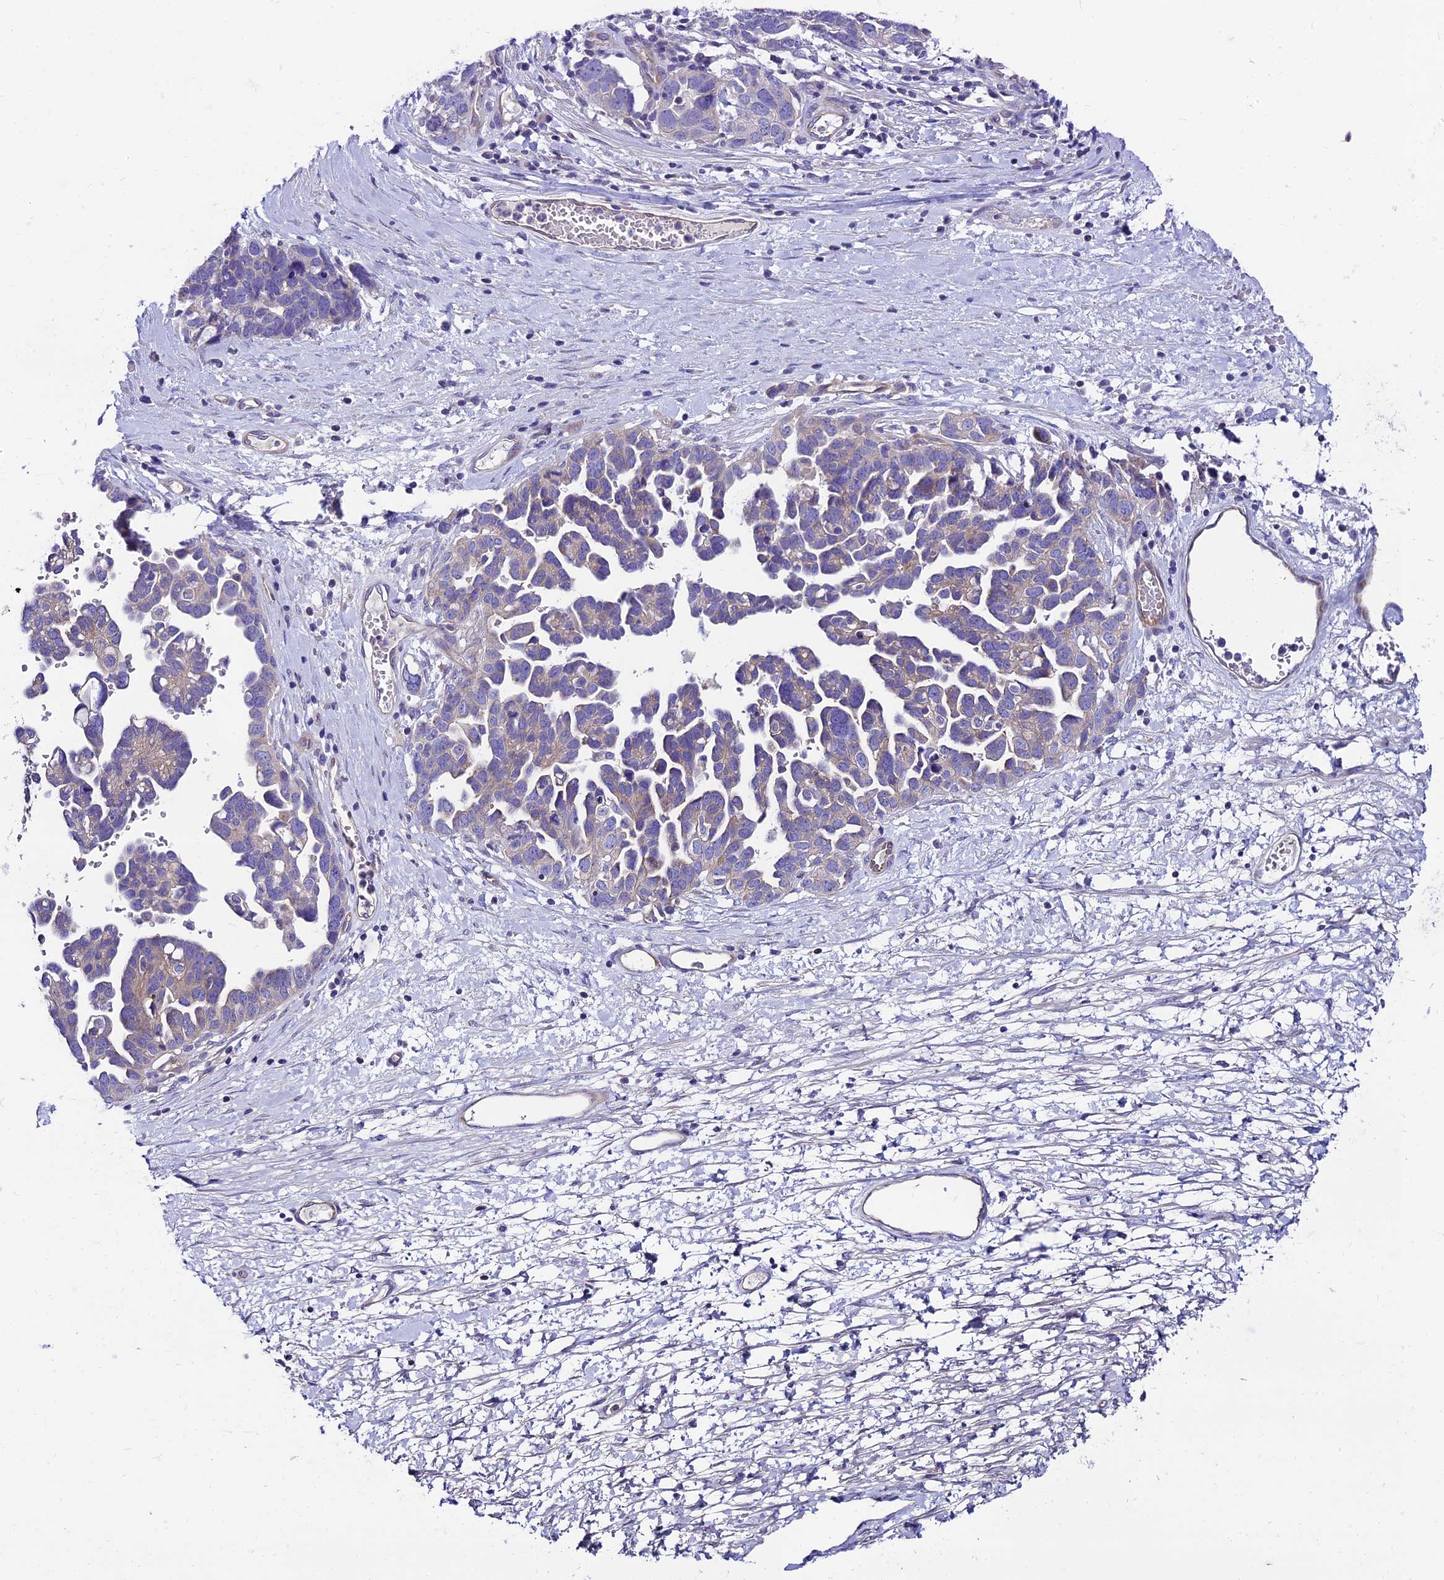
{"staining": {"intensity": "negative", "quantity": "none", "location": "none"}, "tissue": "ovarian cancer", "cell_type": "Tumor cells", "image_type": "cancer", "snomed": [{"axis": "morphology", "description": "Cystadenocarcinoma, serous, NOS"}, {"axis": "topography", "description": "Ovary"}], "caption": "DAB immunohistochemical staining of ovarian serous cystadenocarcinoma reveals no significant staining in tumor cells. The staining was performed using DAB to visualize the protein expression in brown, while the nuclei were stained in blue with hematoxylin (Magnification: 20x).", "gene": "PPFIA3", "patient": {"sex": "female", "age": 54}}